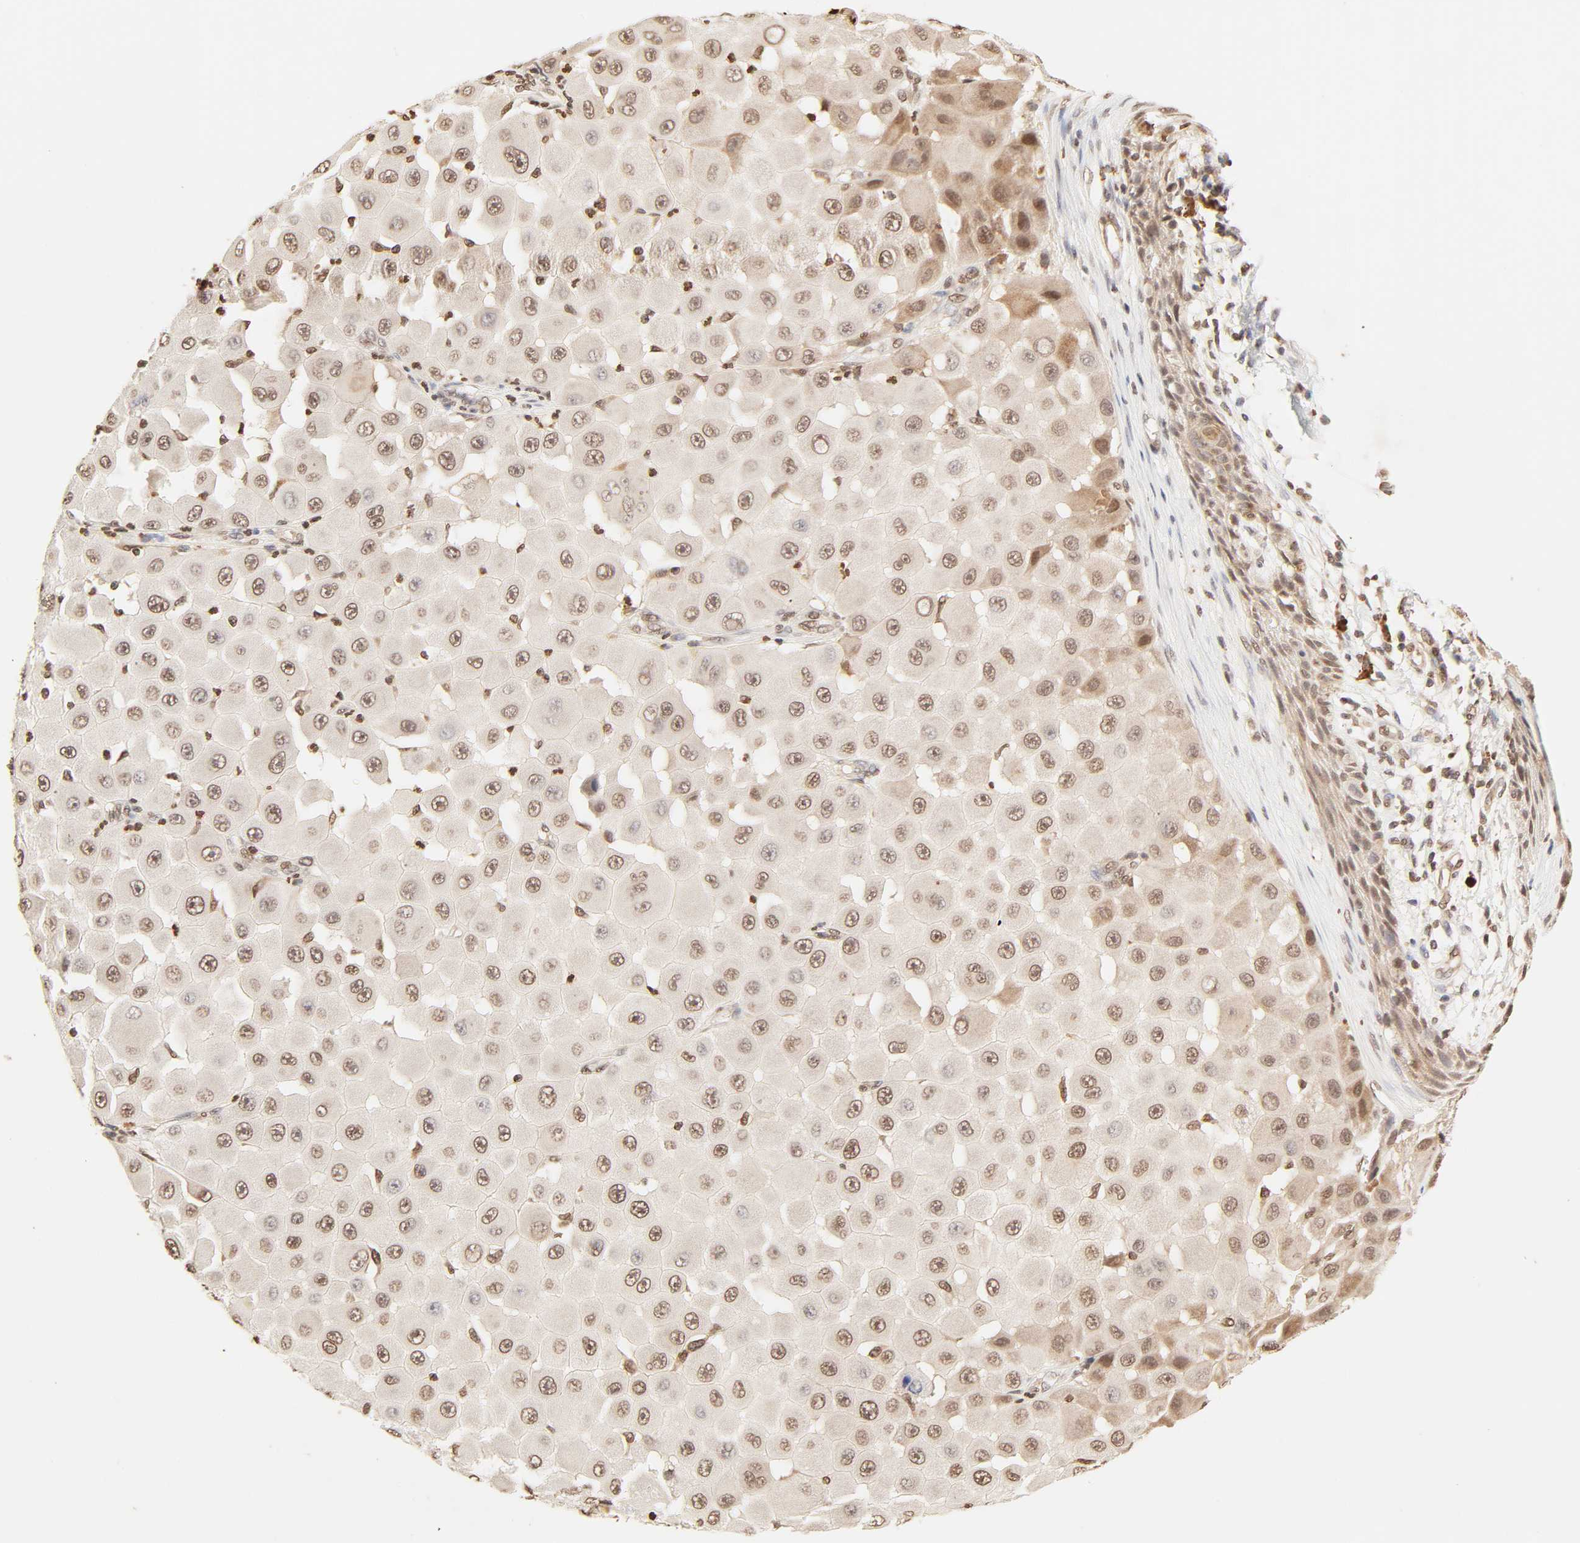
{"staining": {"intensity": "moderate", "quantity": ">75%", "location": "cytoplasmic/membranous,nuclear"}, "tissue": "melanoma", "cell_type": "Tumor cells", "image_type": "cancer", "snomed": [{"axis": "morphology", "description": "Malignant melanoma, NOS"}, {"axis": "topography", "description": "Skin"}], "caption": "DAB (3,3'-diaminobenzidine) immunohistochemical staining of human melanoma shows moderate cytoplasmic/membranous and nuclear protein staining in approximately >75% of tumor cells.", "gene": "TBL1X", "patient": {"sex": "female", "age": 81}}